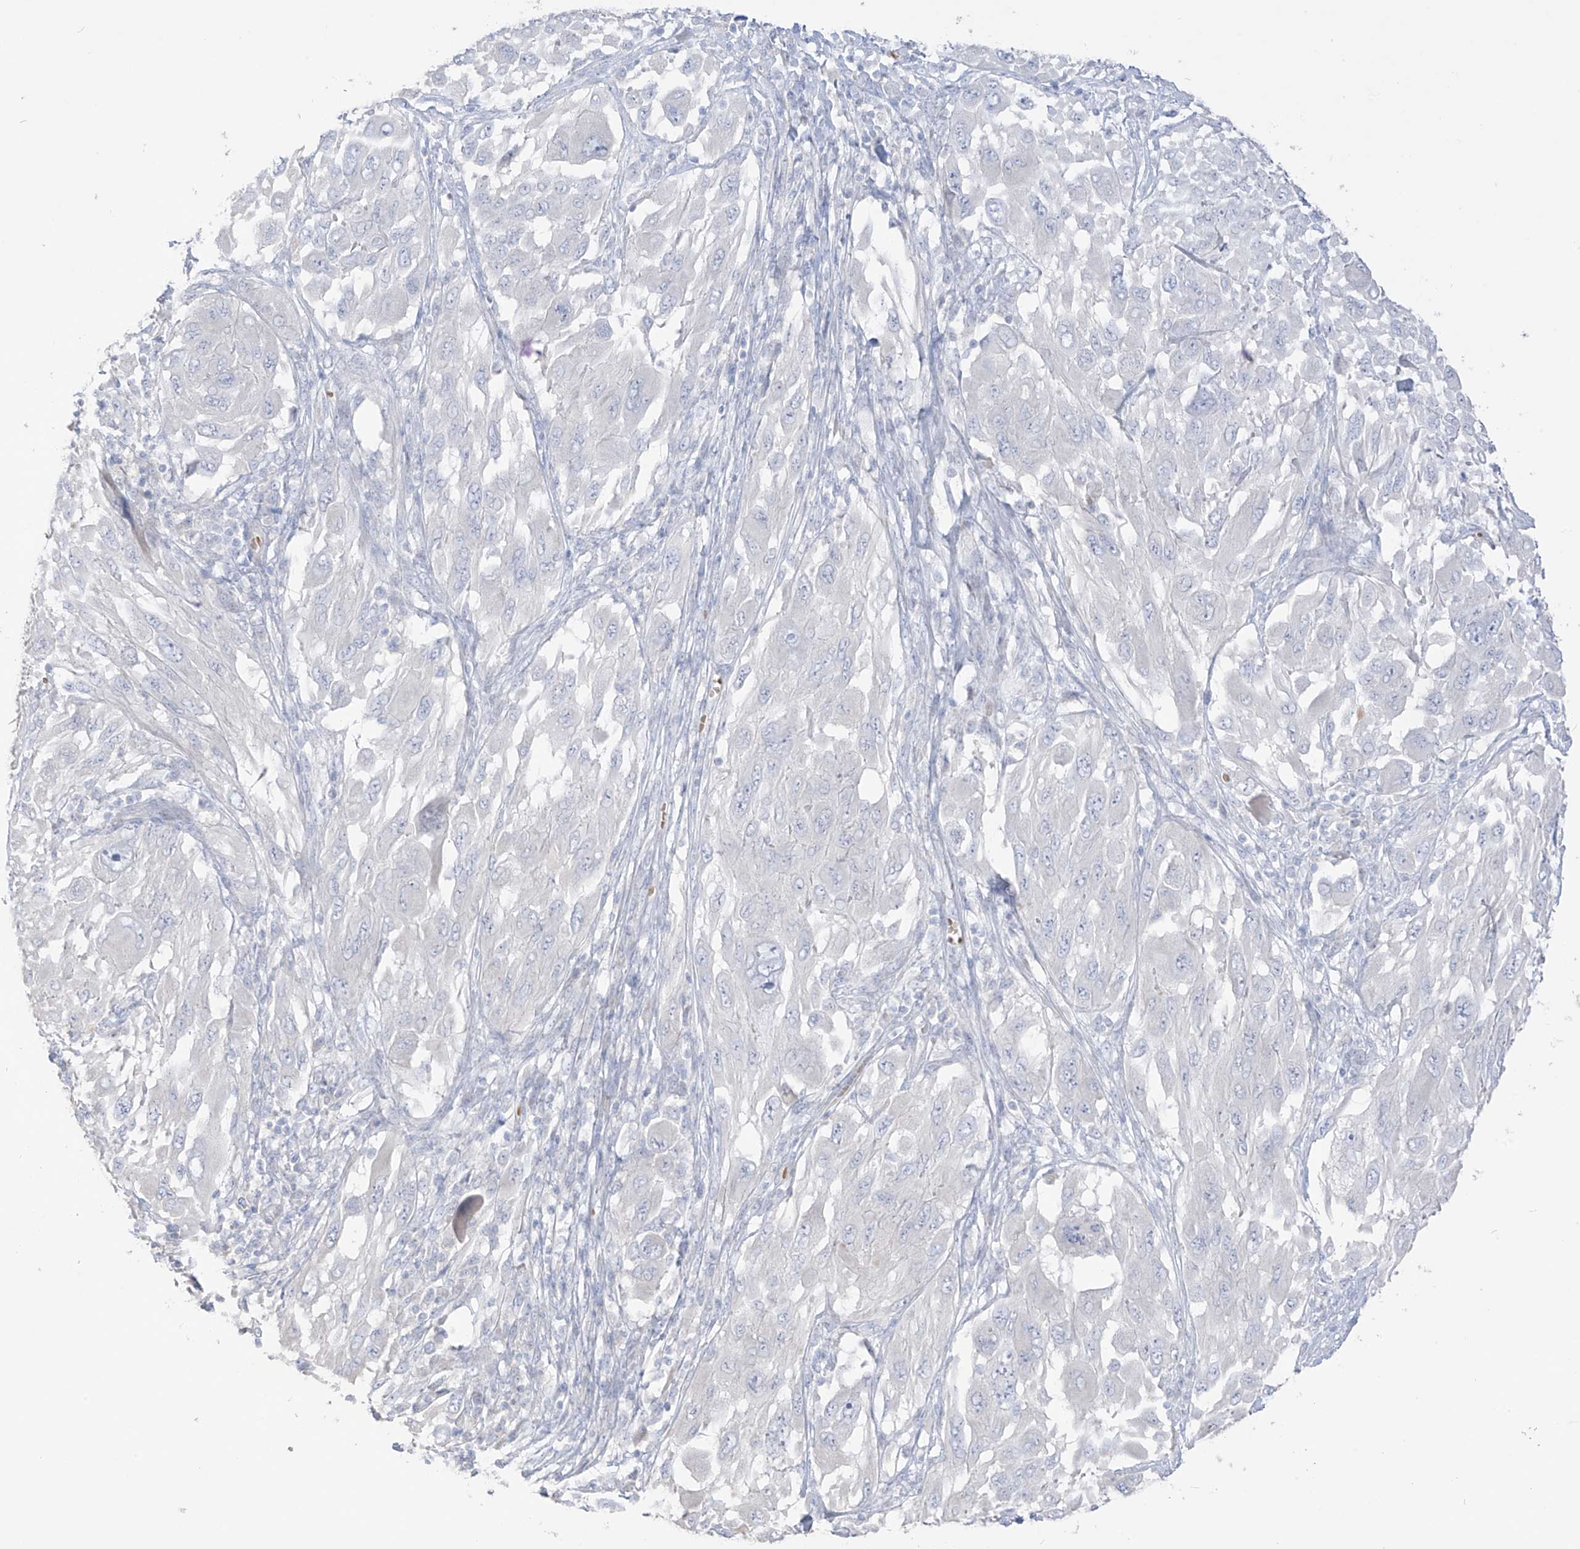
{"staining": {"intensity": "negative", "quantity": "none", "location": "none"}, "tissue": "melanoma", "cell_type": "Tumor cells", "image_type": "cancer", "snomed": [{"axis": "morphology", "description": "Malignant melanoma, NOS"}, {"axis": "topography", "description": "Skin"}], "caption": "Immunohistochemical staining of human melanoma displays no significant staining in tumor cells.", "gene": "ASPRV1", "patient": {"sex": "female", "age": 91}}